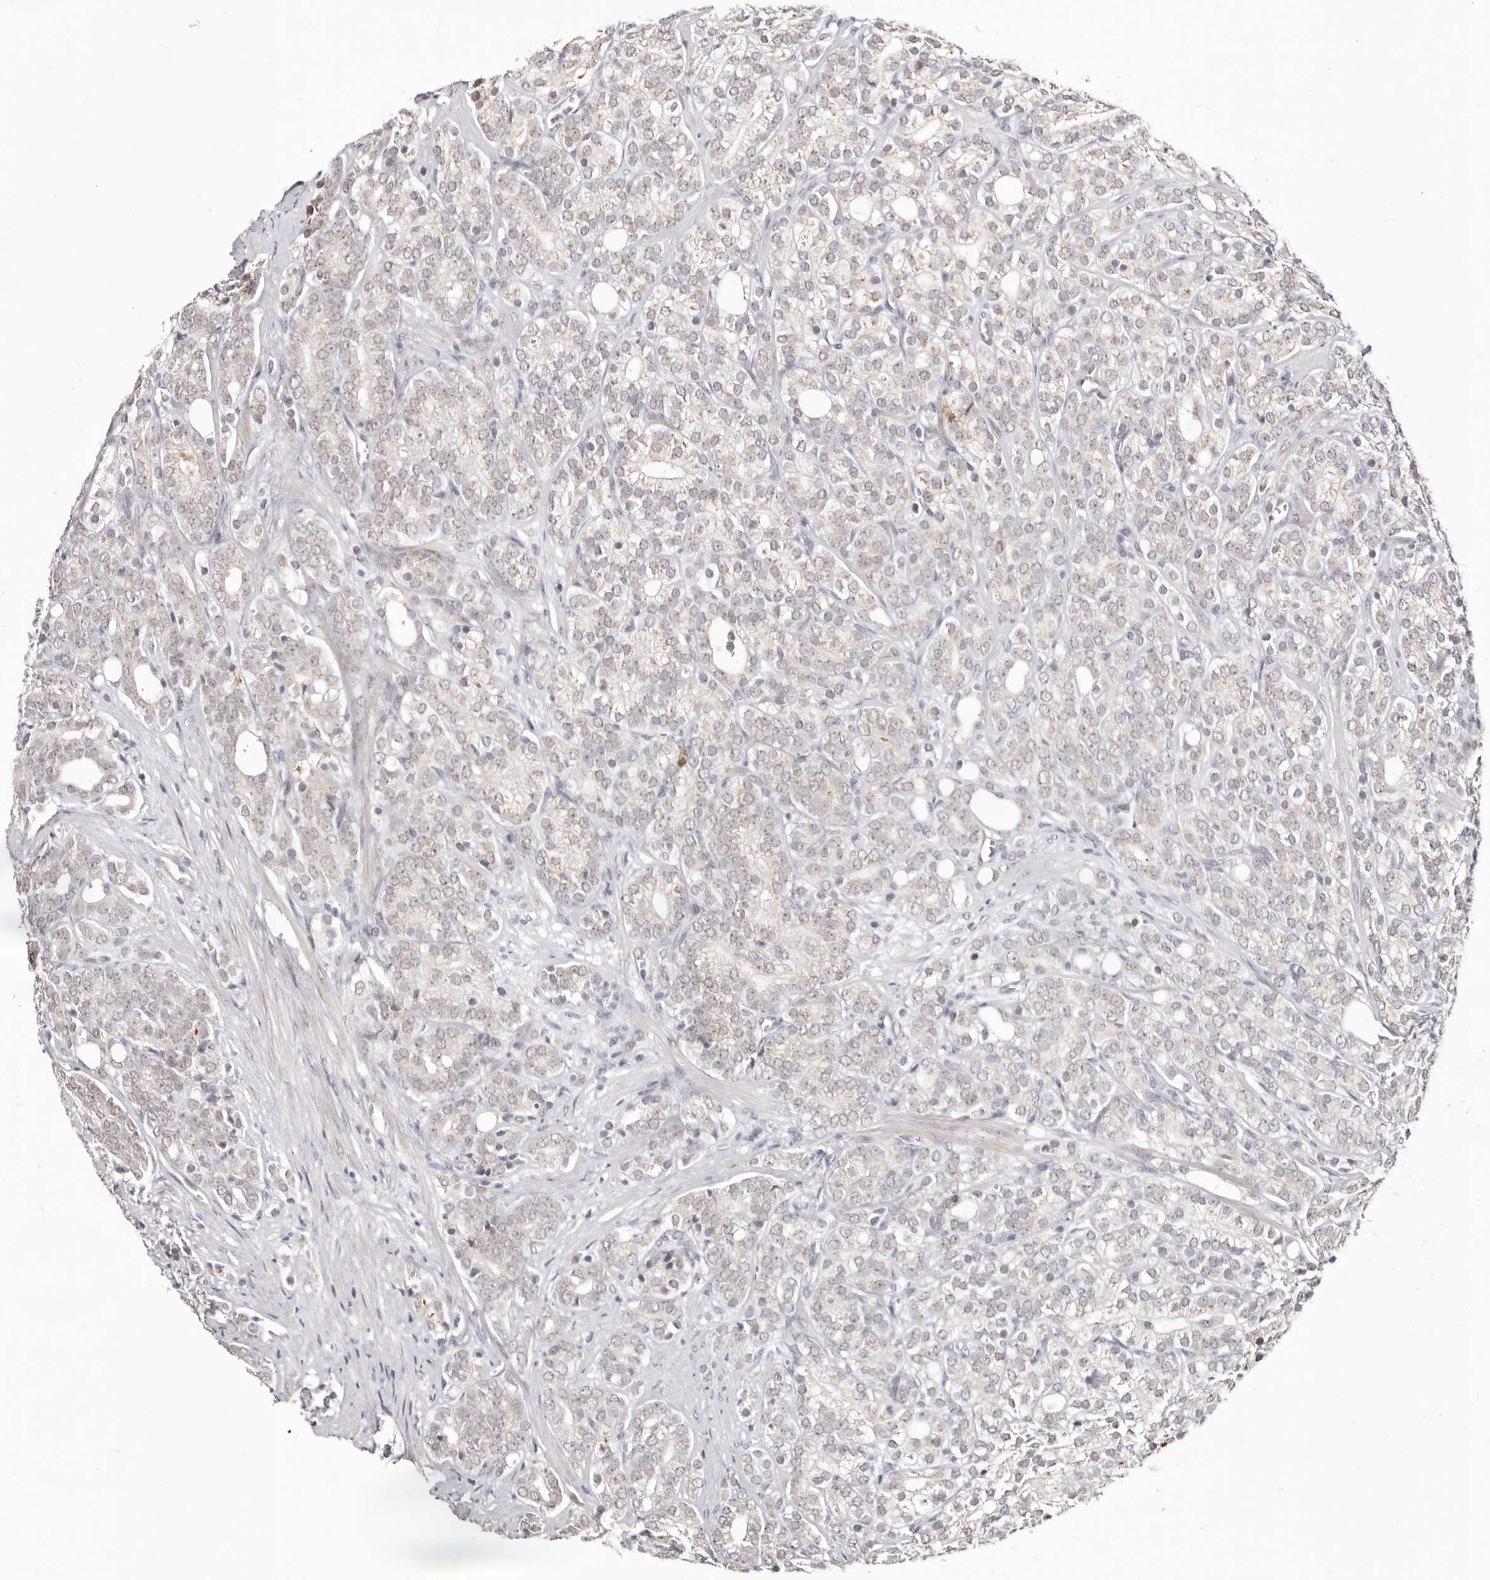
{"staining": {"intensity": "weak", "quantity": "25%-75%", "location": "cytoplasmic/membranous"}, "tissue": "prostate cancer", "cell_type": "Tumor cells", "image_type": "cancer", "snomed": [{"axis": "morphology", "description": "Adenocarcinoma, High grade"}, {"axis": "topography", "description": "Prostate"}], "caption": "The histopathology image displays staining of prostate cancer (high-grade adenocarcinoma), revealing weak cytoplasmic/membranous protein staining (brown color) within tumor cells.", "gene": "SRCAP", "patient": {"sex": "male", "age": 57}}